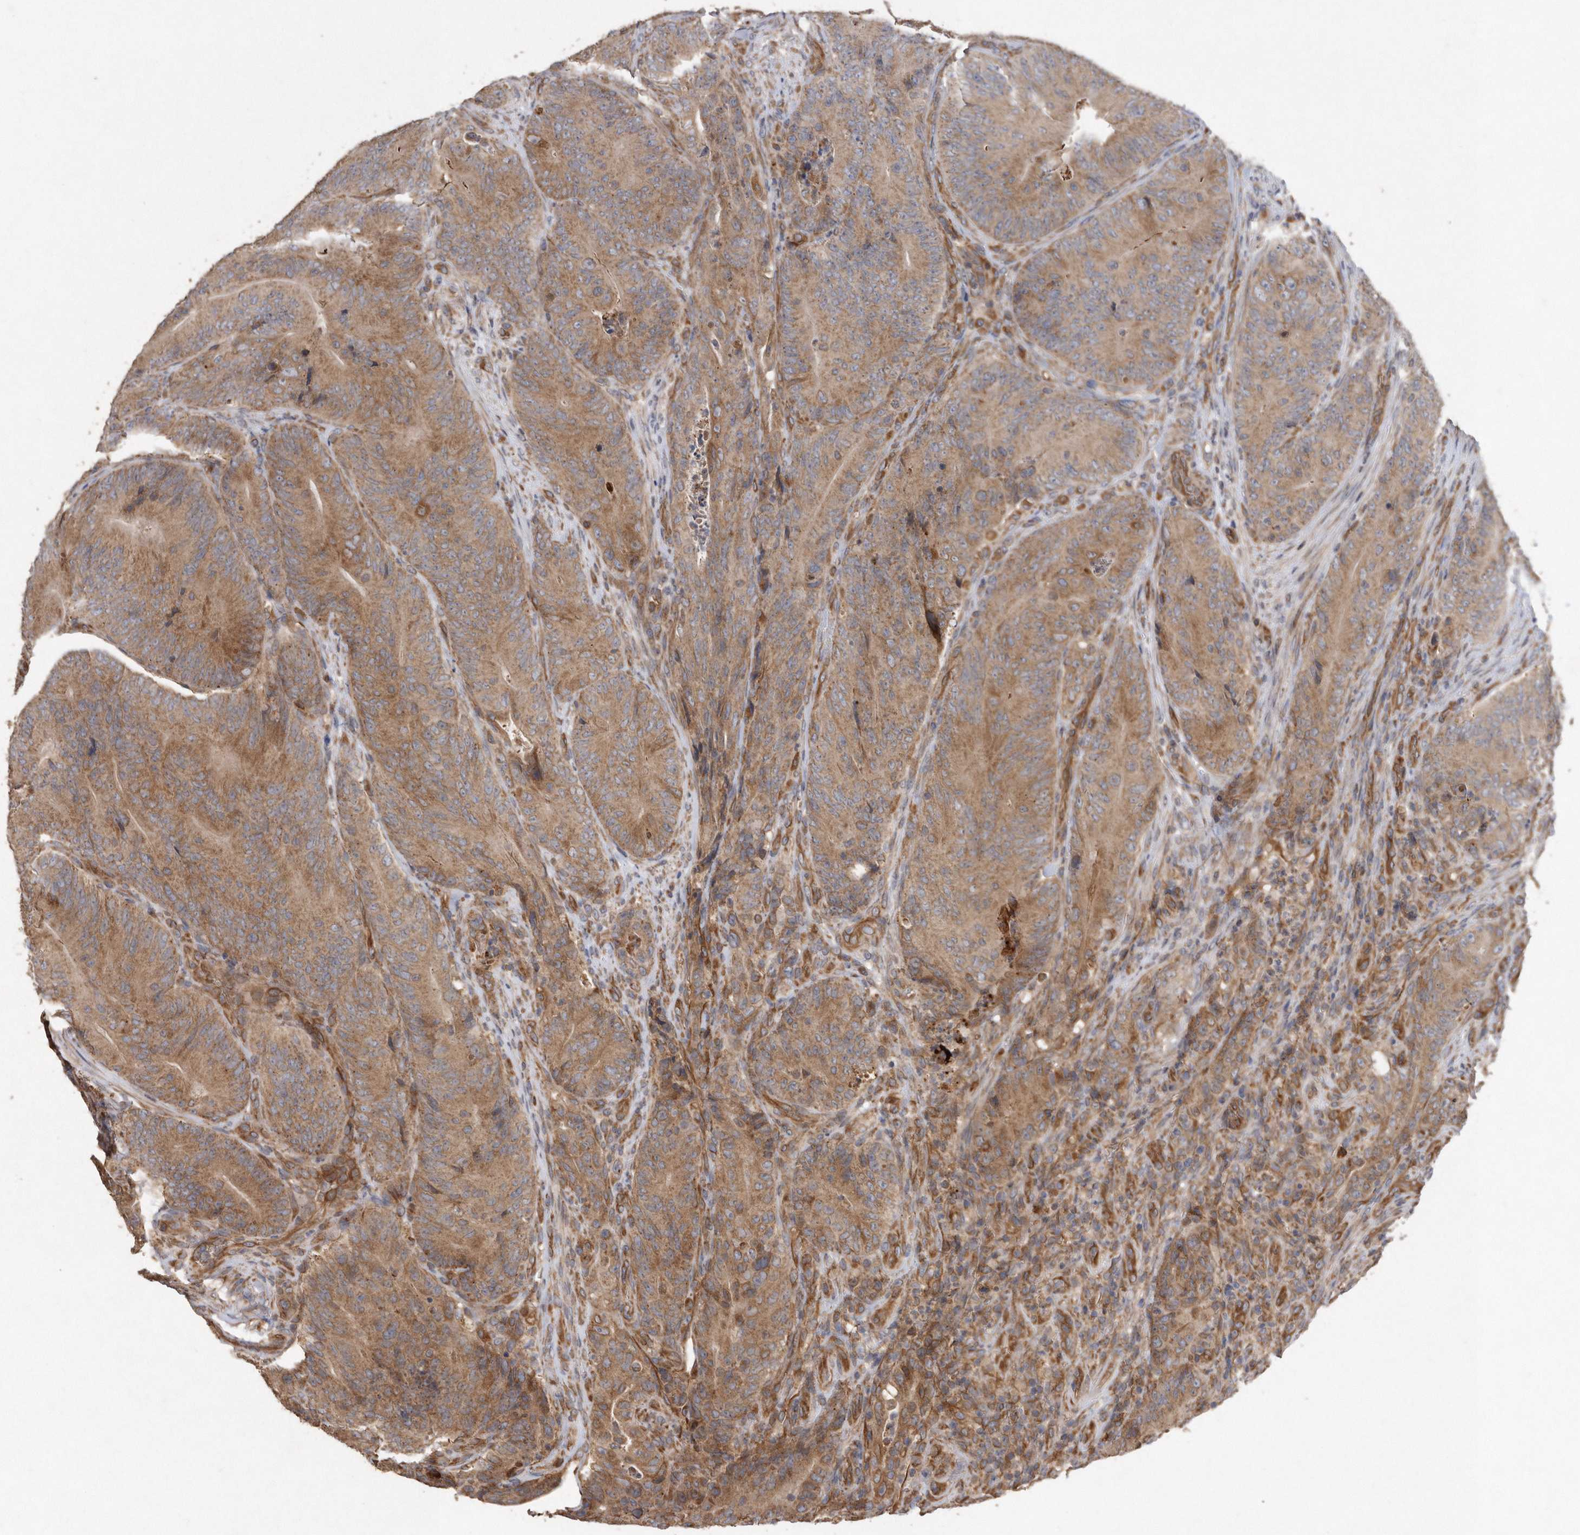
{"staining": {"intensity": "moderate", "quantity": ">75%", "location": "cytoplasmic/membranous"}, "tissue": "colorectal cancer", "cell_type": "Tumor cells", "image_type": "cancer", "snomed": [{"axis": "morphology", "description": "Normal tissue, NOS"}, {"axis": "topography", "description": "Colon"}], "caption": "An image showing moderate cytoplasmic/membranous positivity in approximately >75% of tumor cells in colorectal cancer, as visualized by brown immunohistochemical staining.", "gene": "PON2", "patient": {"sex": "female", "age": 82}}